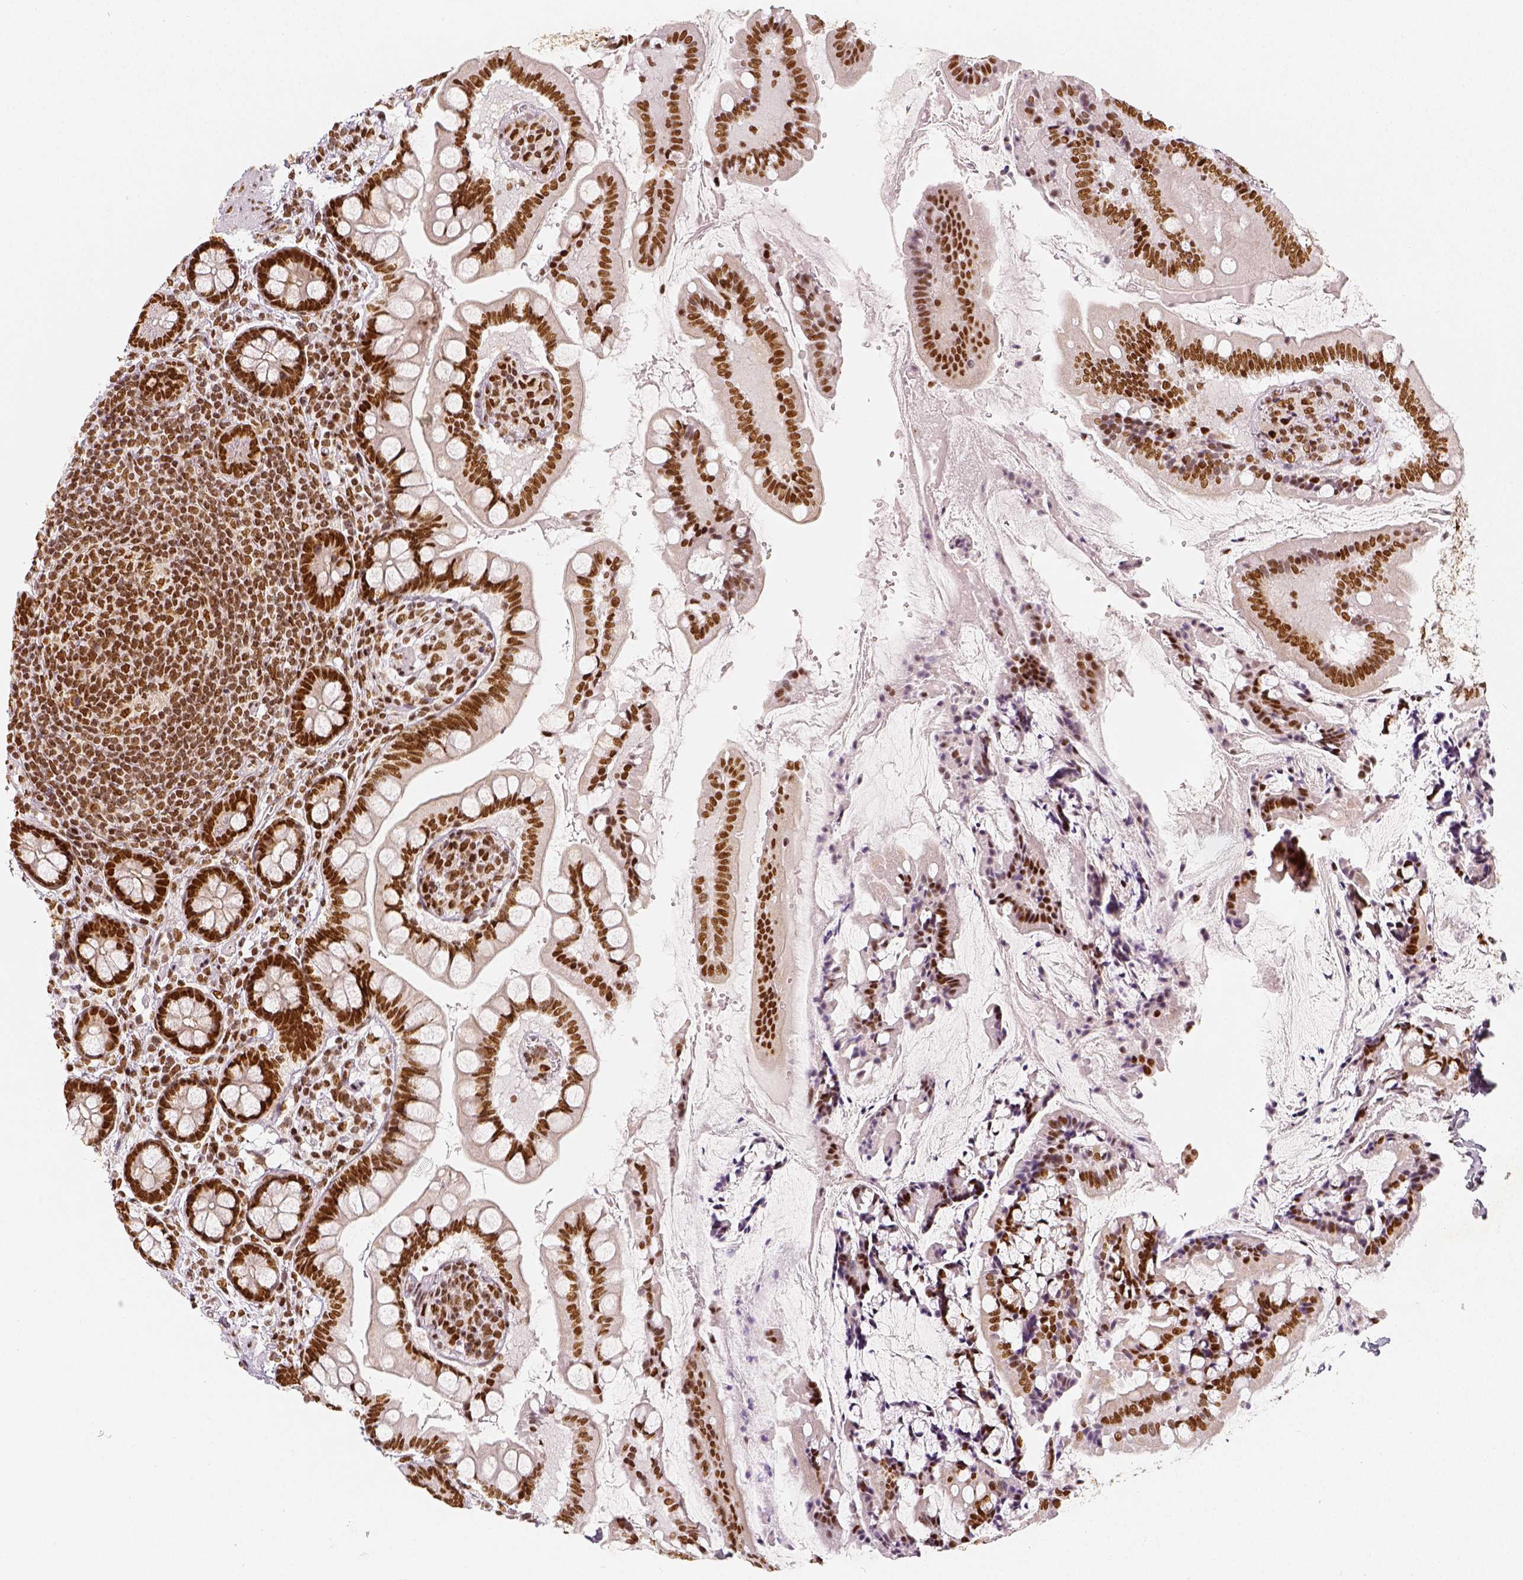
{"staining": {"intensity": "strong", "quantity": ">75%", "location": "nuclear"}, "tissue": "small intestine", "cell_type": "Glandular cells", "image_type": "normal", "snomed": [{"axis": "morphology", "description": "Normal tissue, NOS"}, {"axis": "topography", "description": "Small intestine"}], "caption": "This photomicrograph shows benign small intestine stained with immunohistochemistry (IHC) to label a protein in brown. The nuclear of glandular cells show strong positivity for the protein. Nuclei are counter-stained blue.", "gene": "KDM5B", "patient": {"sex": "female", "age": 56}}